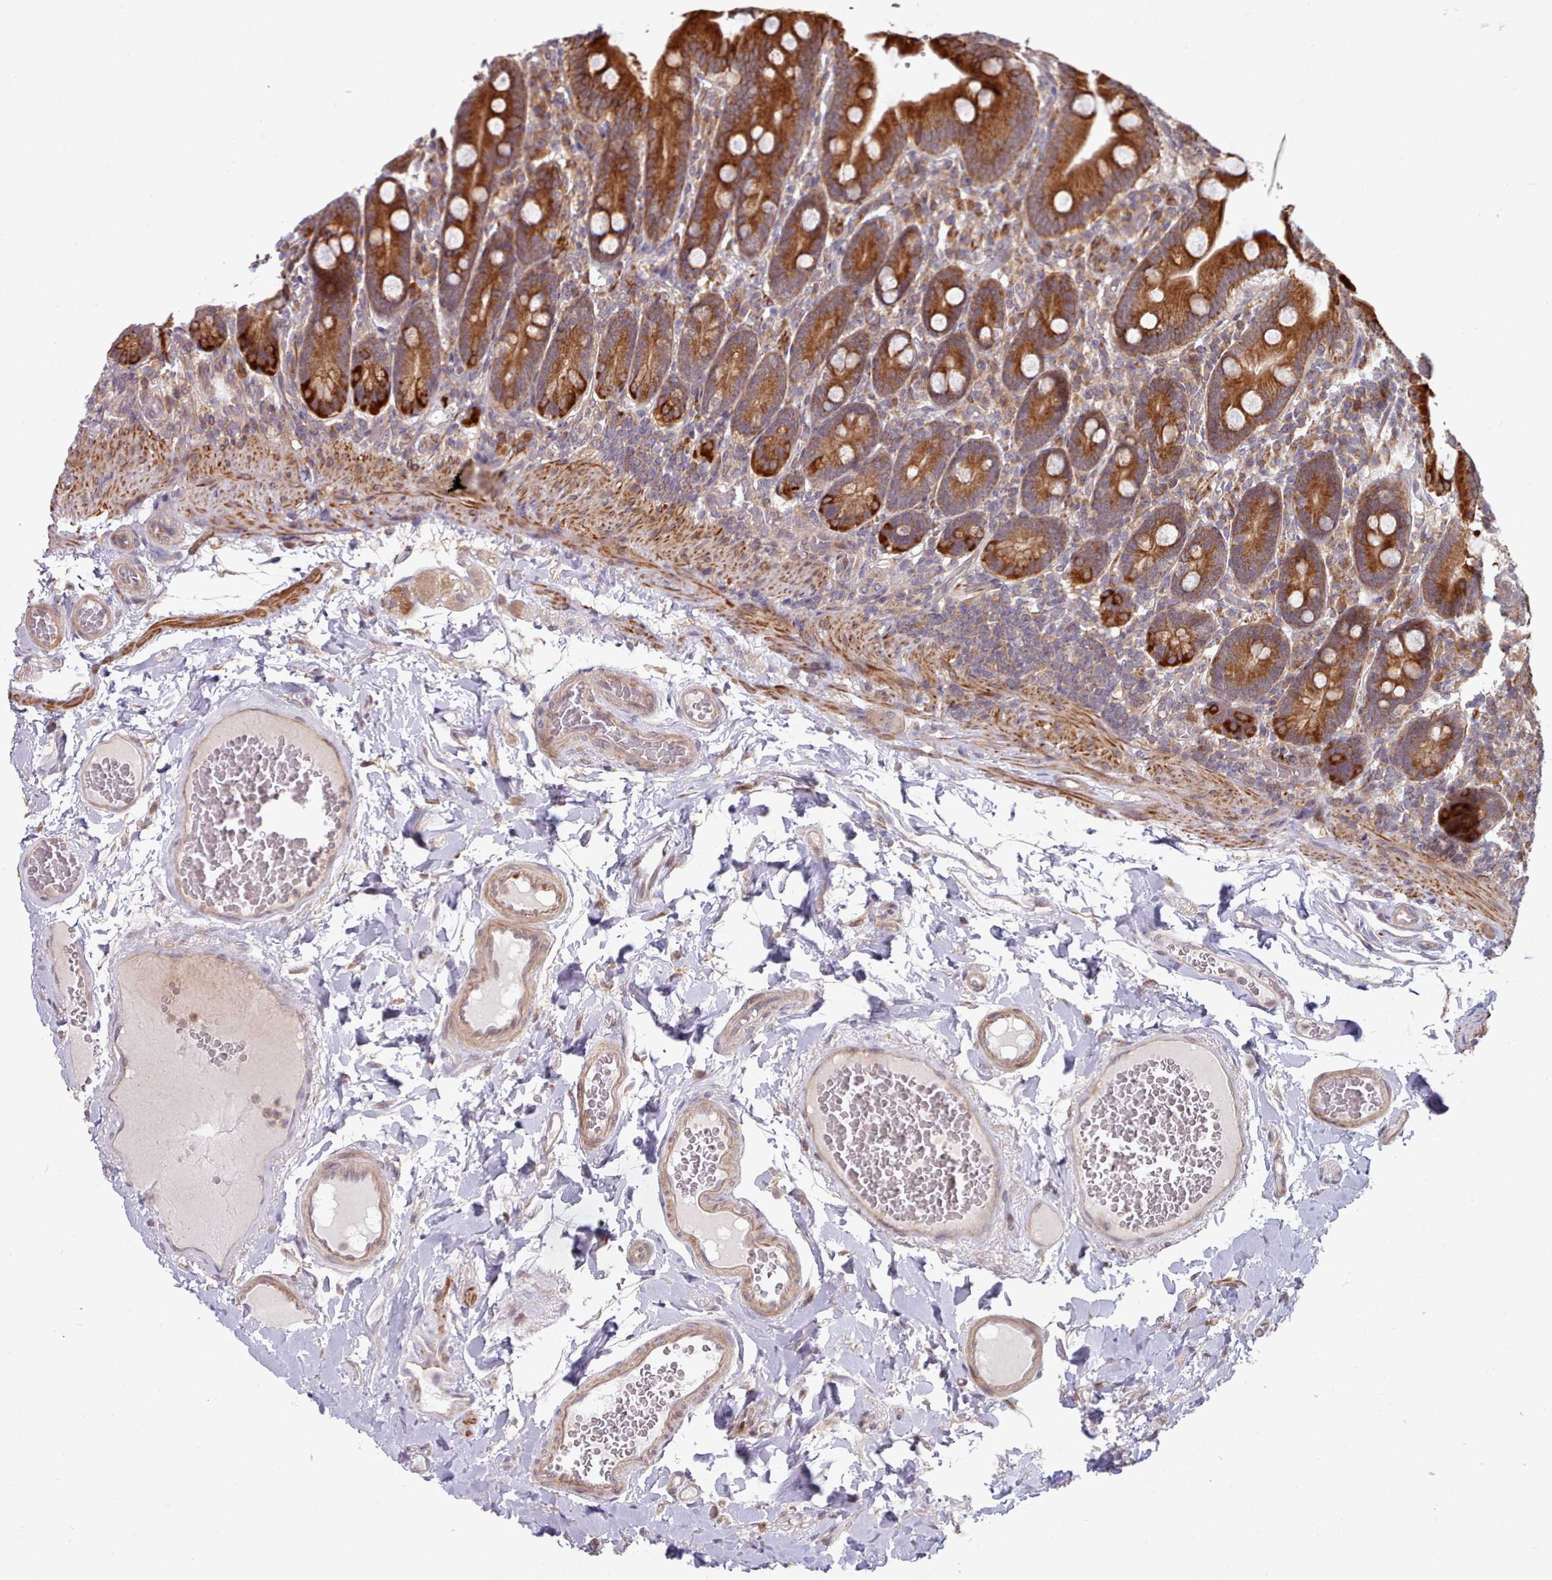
{"staining": {"intensity": "strong", "quantity": ">75%", "location": "cytoplasmic/membranous"}, "tissue": "duodenum", "cell_type": "Glandular cells", "image_type": "normal", "snomed": [{"axis": "morphology", "description": "Normal tissue, NOS"}, {"axis": "topography", "description": "Duodenum"}], "caption": "Glandular cells display high levels of strong cytoplasmic/membranous staining in about >75% of cells in benign human duodenum.", "gene": "TRIM26", "patient": {"sex": "female", "age": 62}}